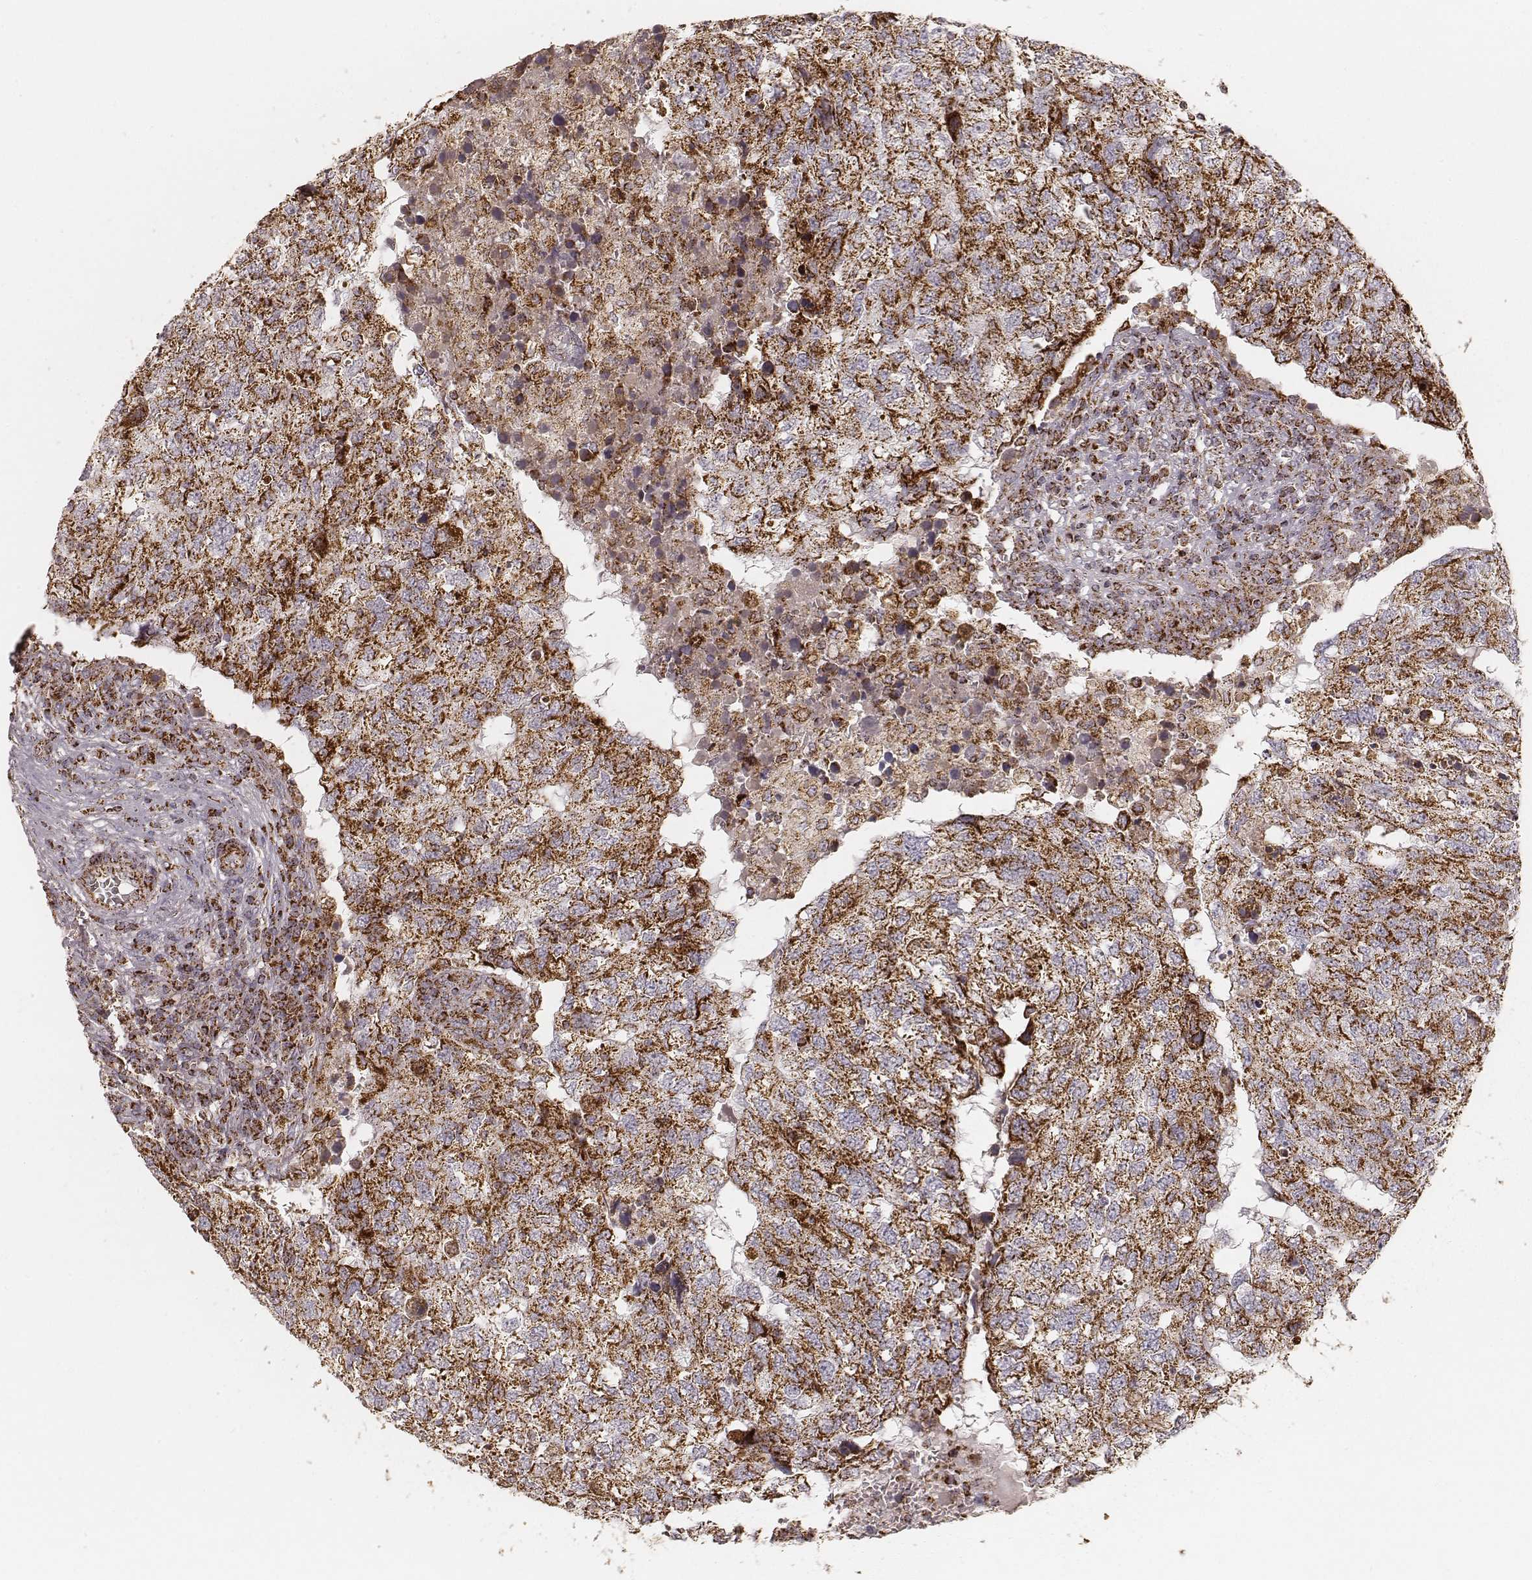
{"staining": {"intensity": "strong", "quantity": ">75%", "location": "cytoplasmic/membranous"}, "tissue": "breast cancer", "cell_type": "Tumor cells", "image_type": "cancer", "snomed": [{"axis": "morphology", "description": "Duct carcinoma"}, {"axis": "topography", "description": "Breast"}], "caption": "A high amount of strong cytoplasmic/membranous staining is seen in approximately >75% of tumor cells in intraductal carcinoma (breast) tissue.", "gene": "CS", "patient": {"sex": "female", "age": 30}}